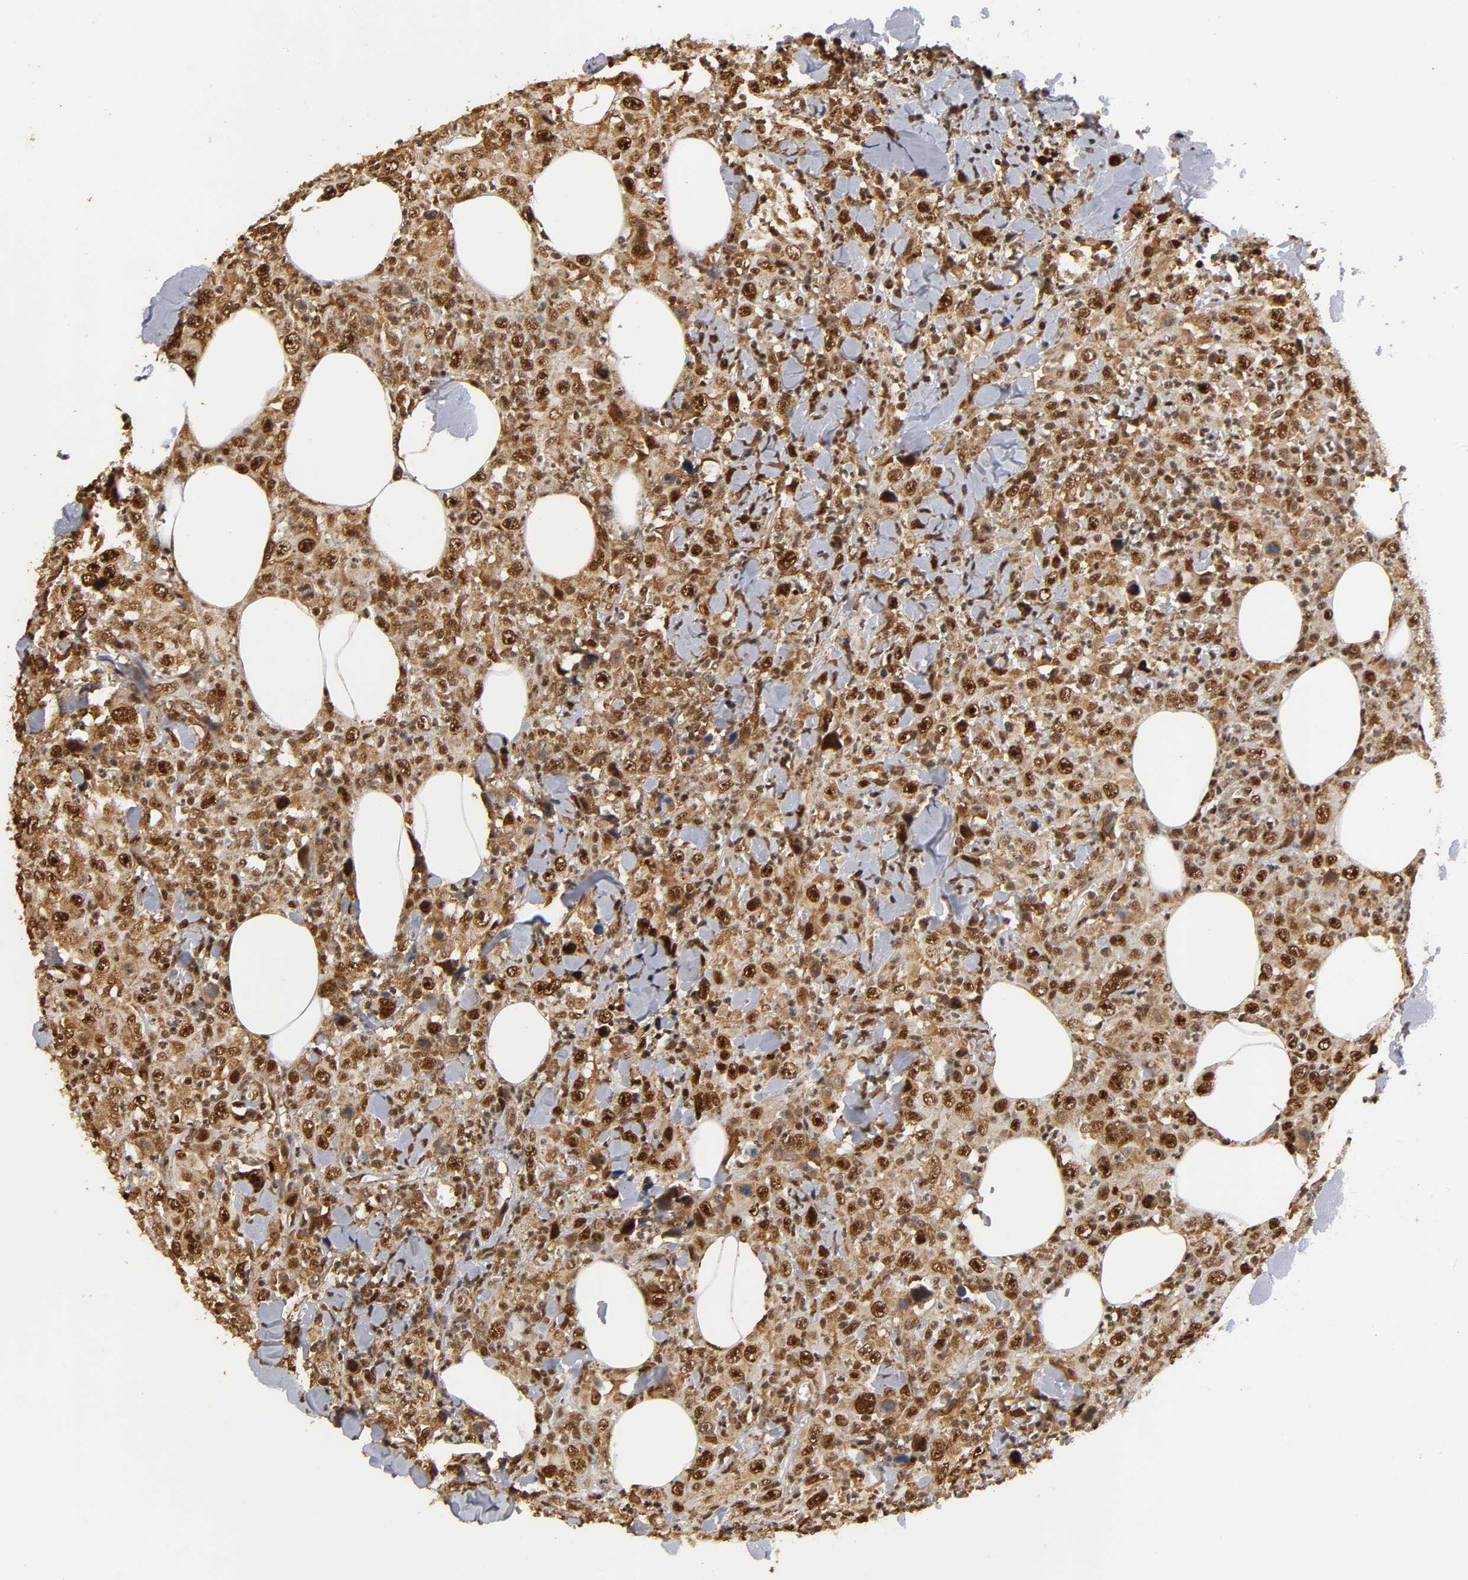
{"staining": {"intensity": "strong", "quantity": ">75%", "location": "cytoplasmic/membranous,nuclear"}, "tissue": "thyroid cancer", "cell_type": "Tumor cells", "image_type": "cancer", "snomed": [{"axis": "morphology", "description": "Carcinoma, NOS"}, {"axis": "topography", "description": "Thyroid gland"}], "caption": "Immunohistochemical staining of human thyroid cancer (carcinoma) exhibits strong cytoplasmic/membranous and nuclear protein expression in about >75% of tumor cells. The staining was performed using DAB, with brown indicating positive protein expression. Nuclei are stained blue with hematoxylin.", "gene": "RNF122", "patient": {"sex": "female", "age": 77}}